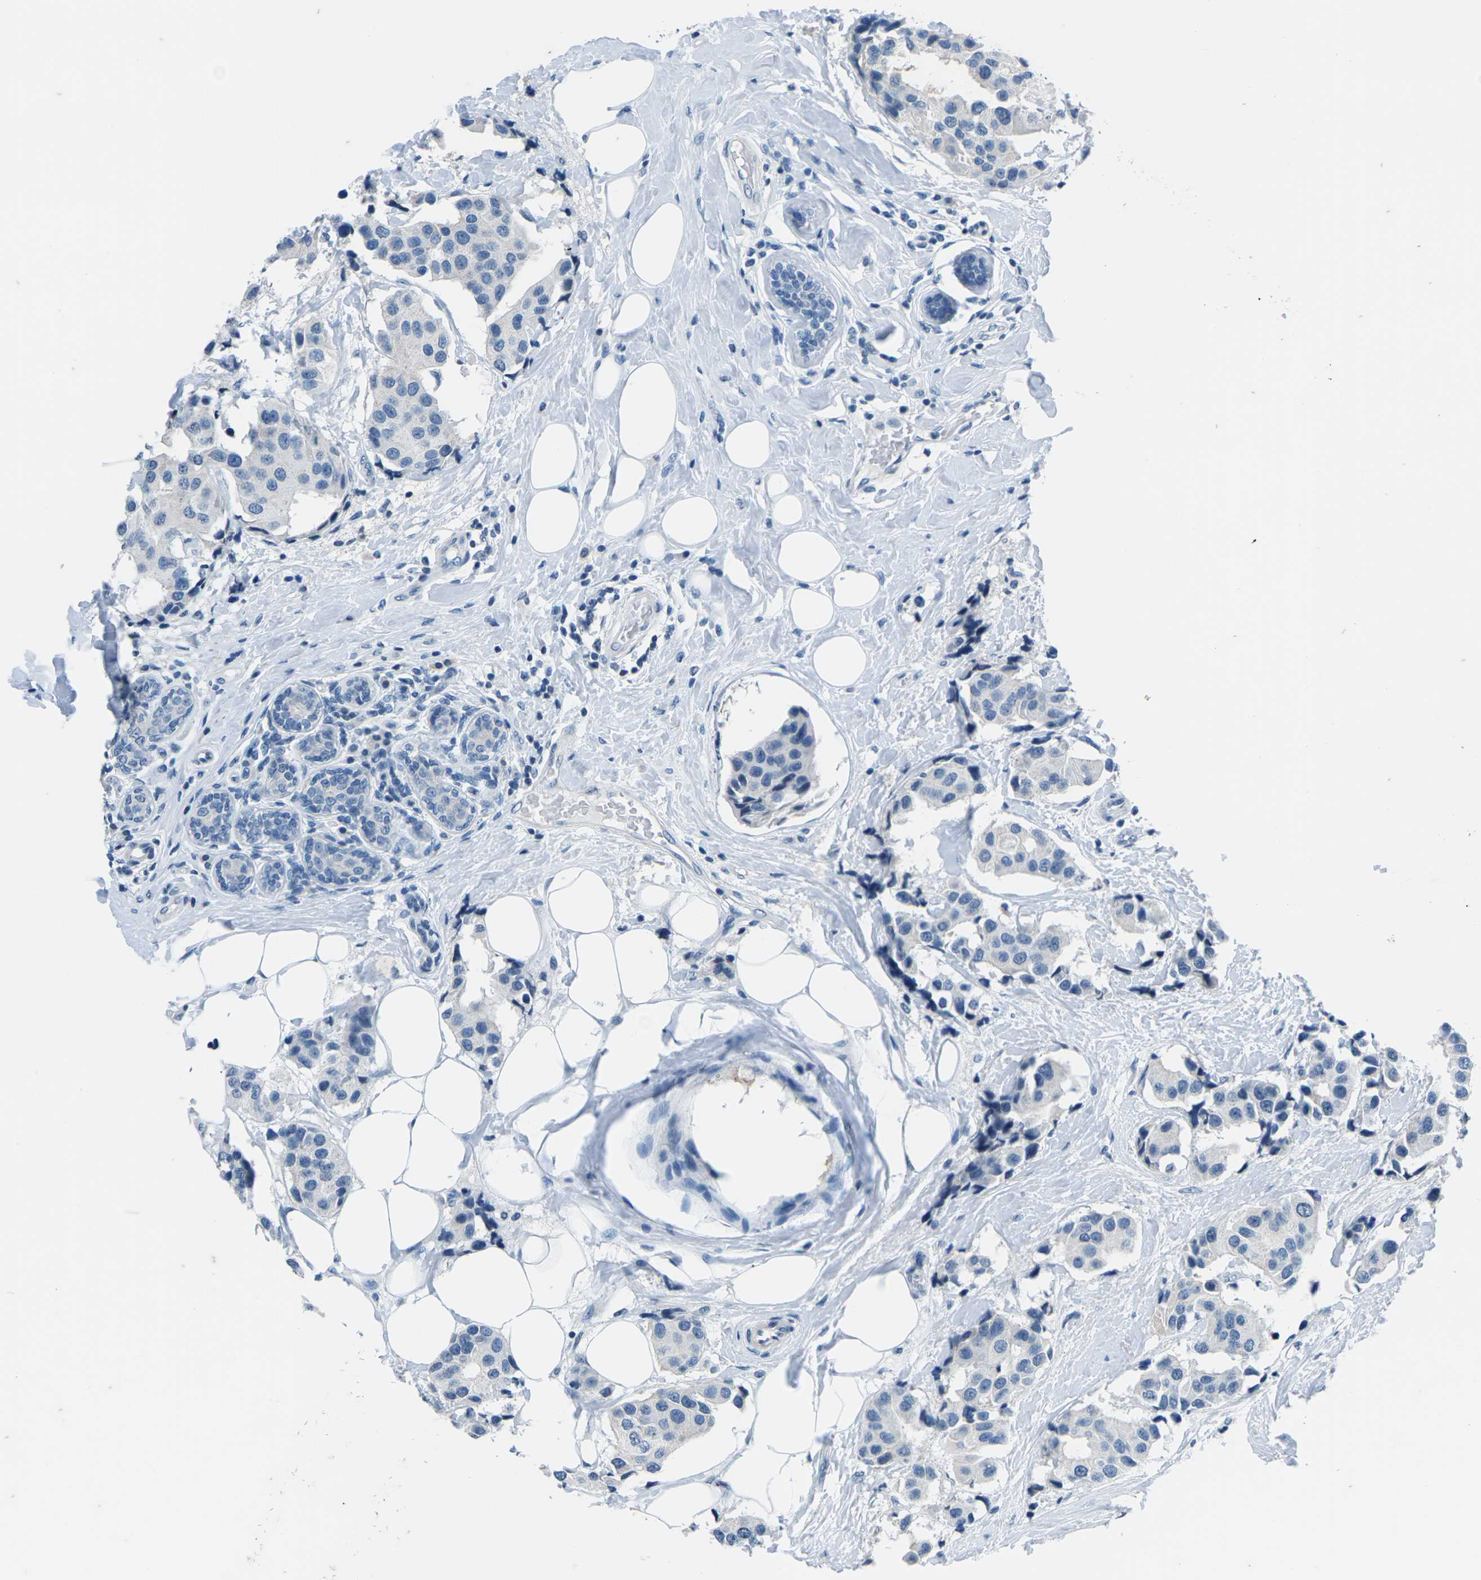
{"staining": {"intensity": "negative", "quantity": "none", "location": "none"}, "tissue": "breast cancer", "cell_type": "Tumor cells", "image_type": "cancer", "snomed": [{"axis": "morphology", "description": "Normal tissue, NOS"}, {"axis": "morphology", "description": "Duct carcinoma"}, {"axis": "topography", "description": "Breast"}], "caption": "IHC photomicrograph of neoplastic tissue: human invasive ductal carcinoma (breast) stained with DAB (3,3'-diaminobenzidine) reveals no significant protein positivity in tumor cells. Brightfield microscopy of immunohistochemistry stained with DAB (3,3'-diaminobenzidine) (brown) and hematoxylin (blue), captured at high magnification.", "gene": "UMOD", "patient": {"sex": "female", "age": 39}}